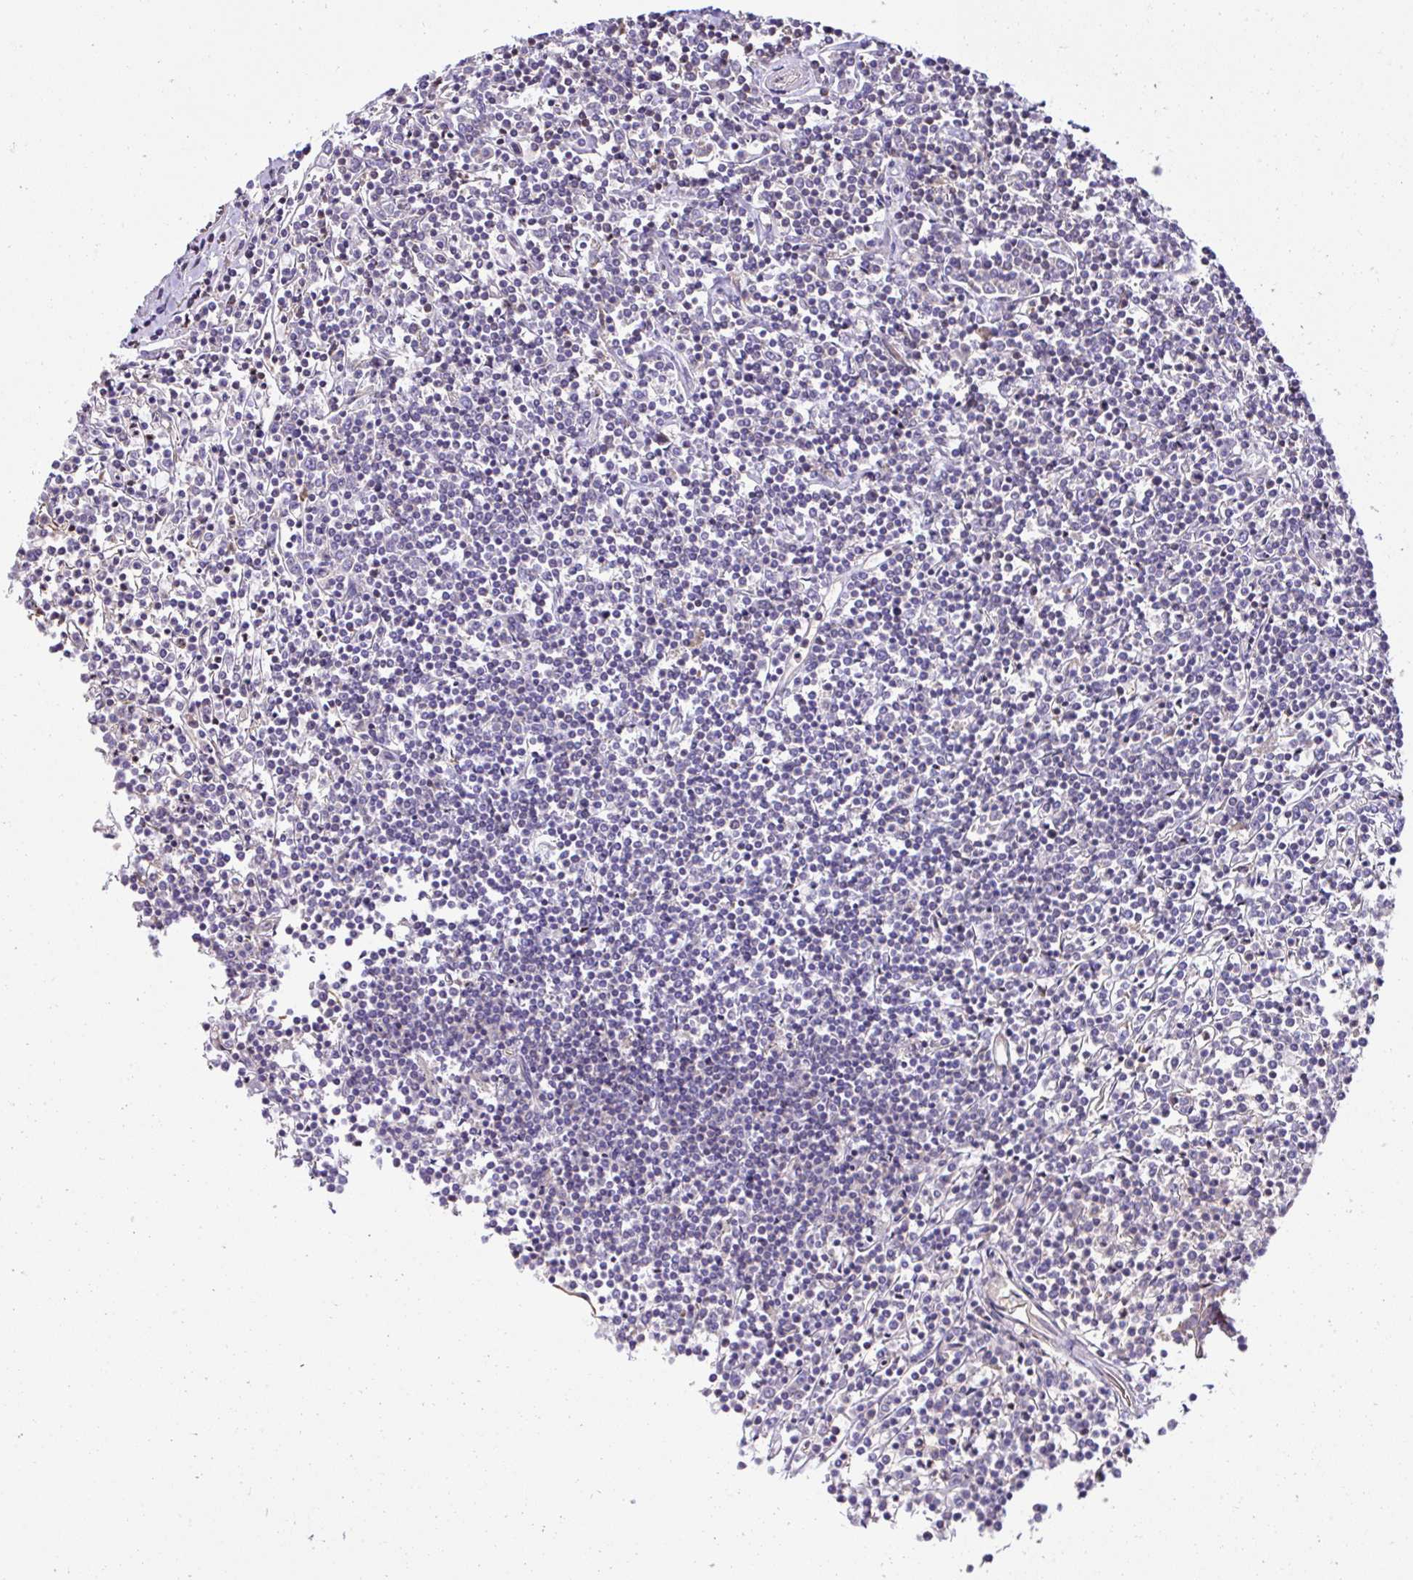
{"staining": {"intensity": "negative", "quantity": "none", "location": "none"}, "tissue": "lymphoma", "cell_type": "Tumor cells", "image_type": "cancer", "snomed": [{"axis": "morphology", "description": "Malignant lymphoma, non-Hodgkin's type, Low grade"}, {"axis": "topography", "description": "Spleen"}], "caption": "Image shows no significant protein positivity in tumor cells of low-grade malignant lymphoma, non-Hodgkin's type.", "gene": "CCDC85C", "patient": {"sex": "female", "age": 19}}